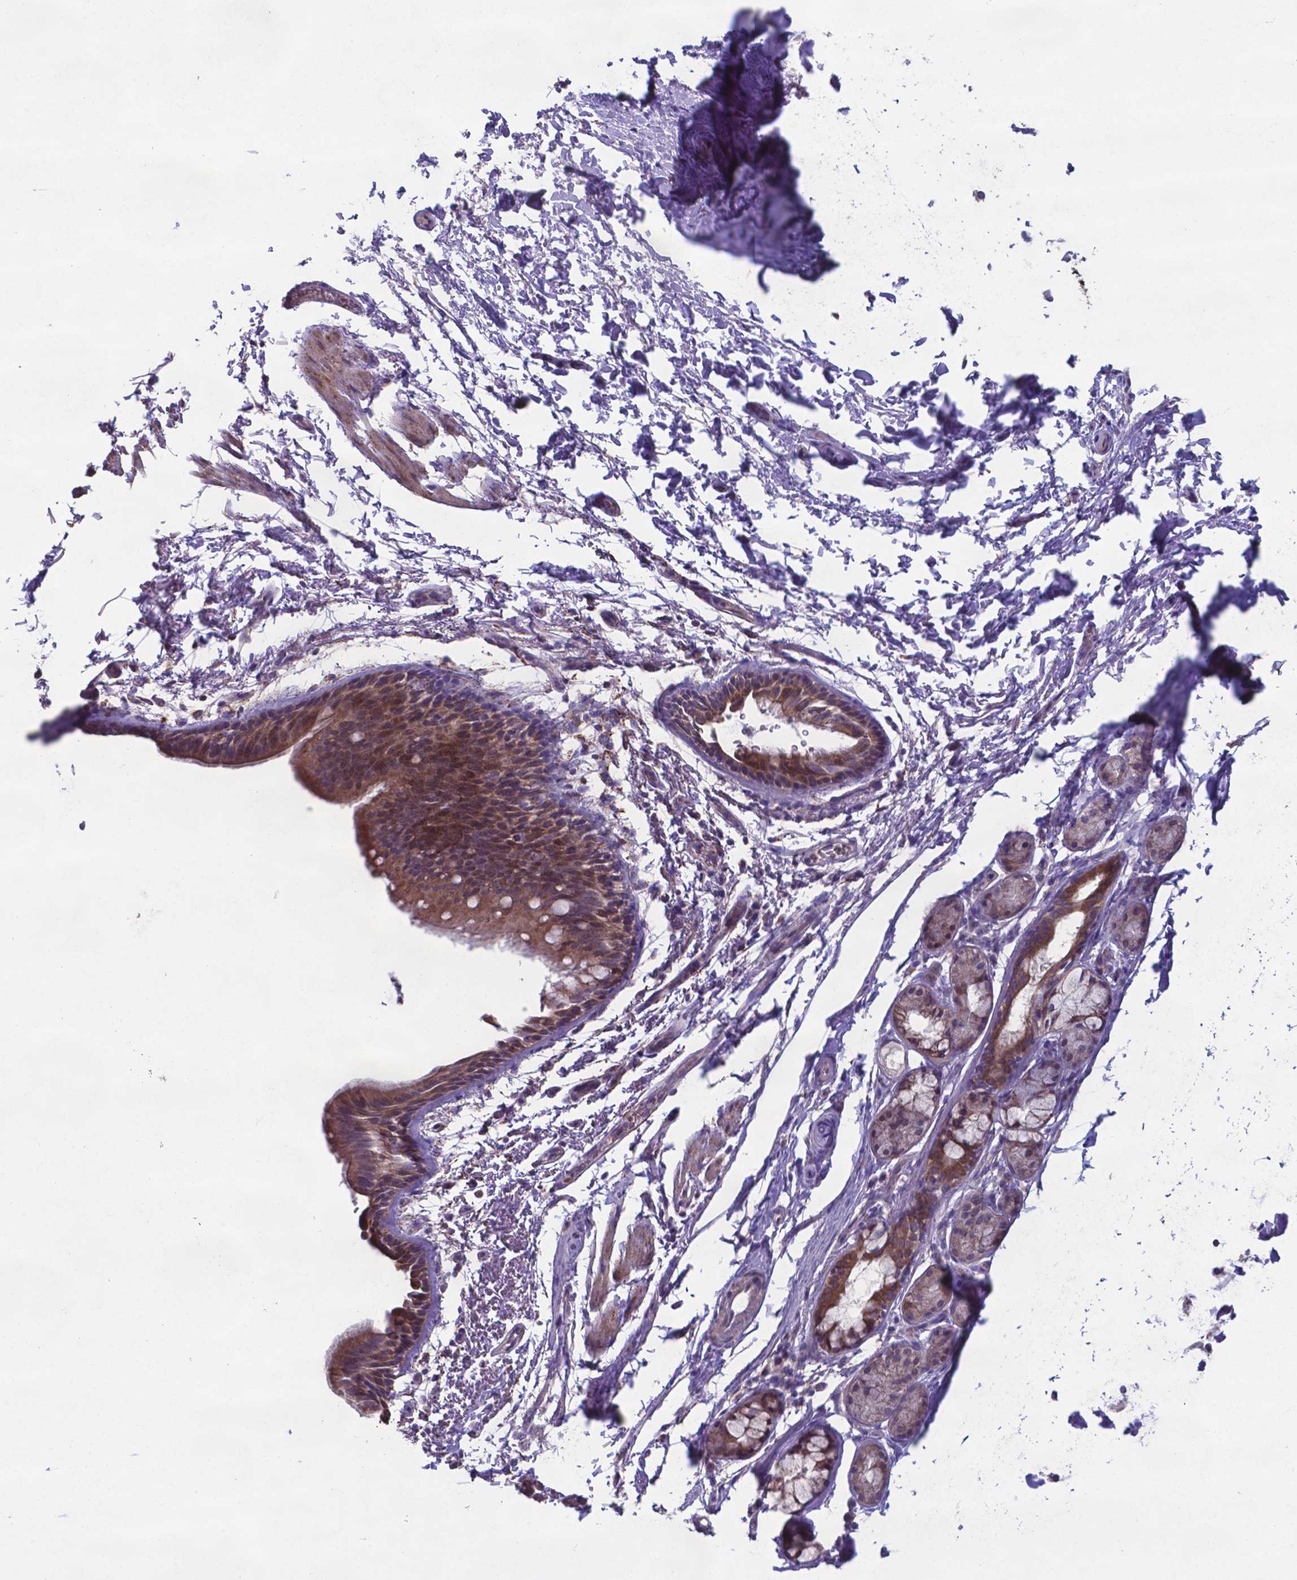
{"staining": {"intensity": "moderate", "quantity": ">75%", "location": "cytoplasmic/membranous"}, "tissue": "bronchus", "cell_type": "Respiratory epithelial cells", "image_type": "normal", "snomed": [{"axis": "morphology", "description": "Normal tissue, NOS"}, {"axis": "topography", "description": "Lymph node"}, {"axis": "topography", "description": "Bronchus"}], "caption": "IHC (DAB) staining of normal human bronchus displays moderate cytoplasmic/membranous protein expression in approximately >75% of respiratory epithelial cells.", "gene": "TYRO3", "patient": {"sex": "female", "age": 70}}